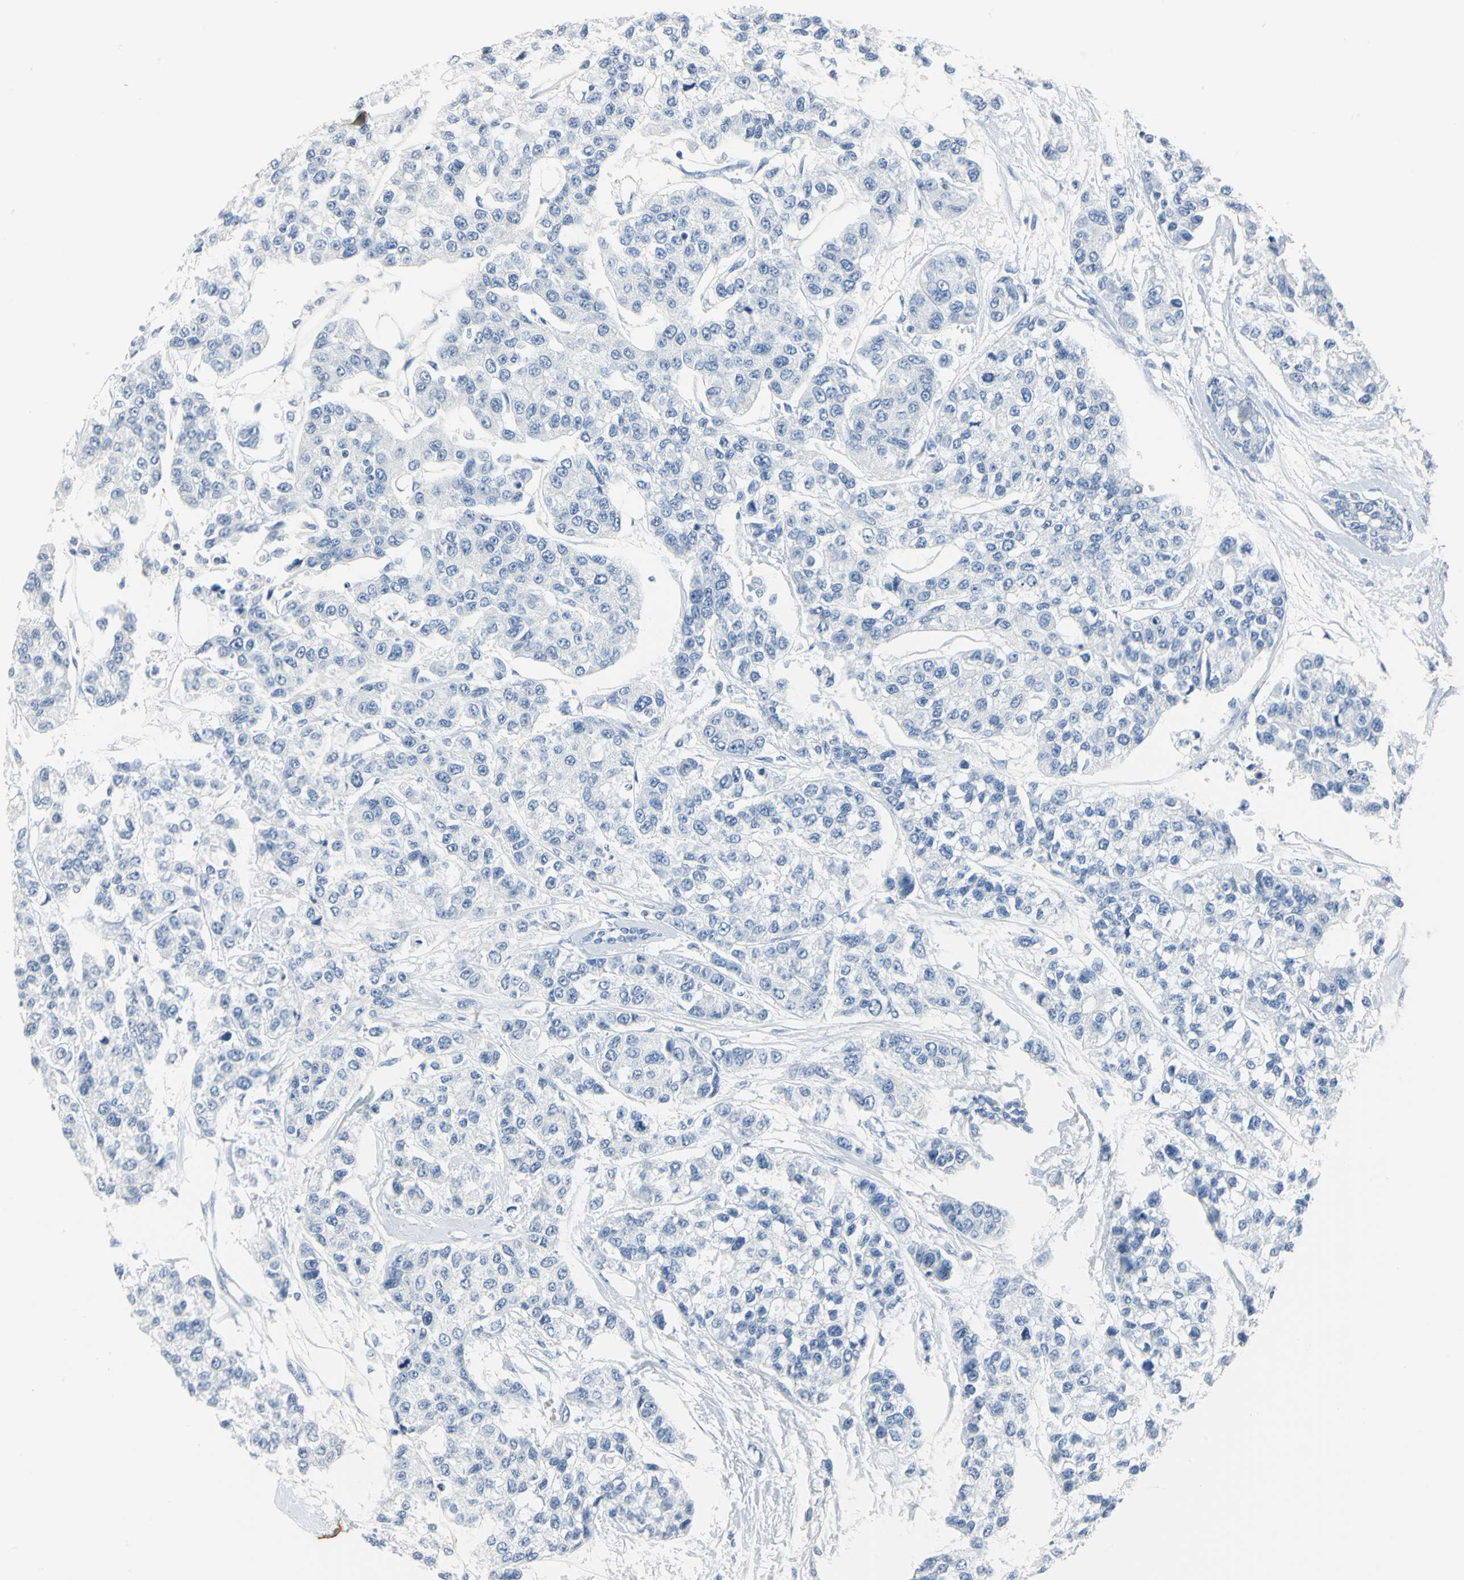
{"staining": {"intensity": "negative", "quantity": "none", "location": "none"}, "tissue": "breast cancer", "cell_type": "Tumor cells", "image_type": "cancer", "snomed": [{"axis": "morphology", "description": "Duct carcinoma"}, {"axis": "topography", "description": "Breast"}], "caption": "The photomicrograph demonstrates no significant expression in tumor cells of intraductal carcinoma (breast).", "gene": "CA3", "patient": {"sex": "female", "age": 51}}